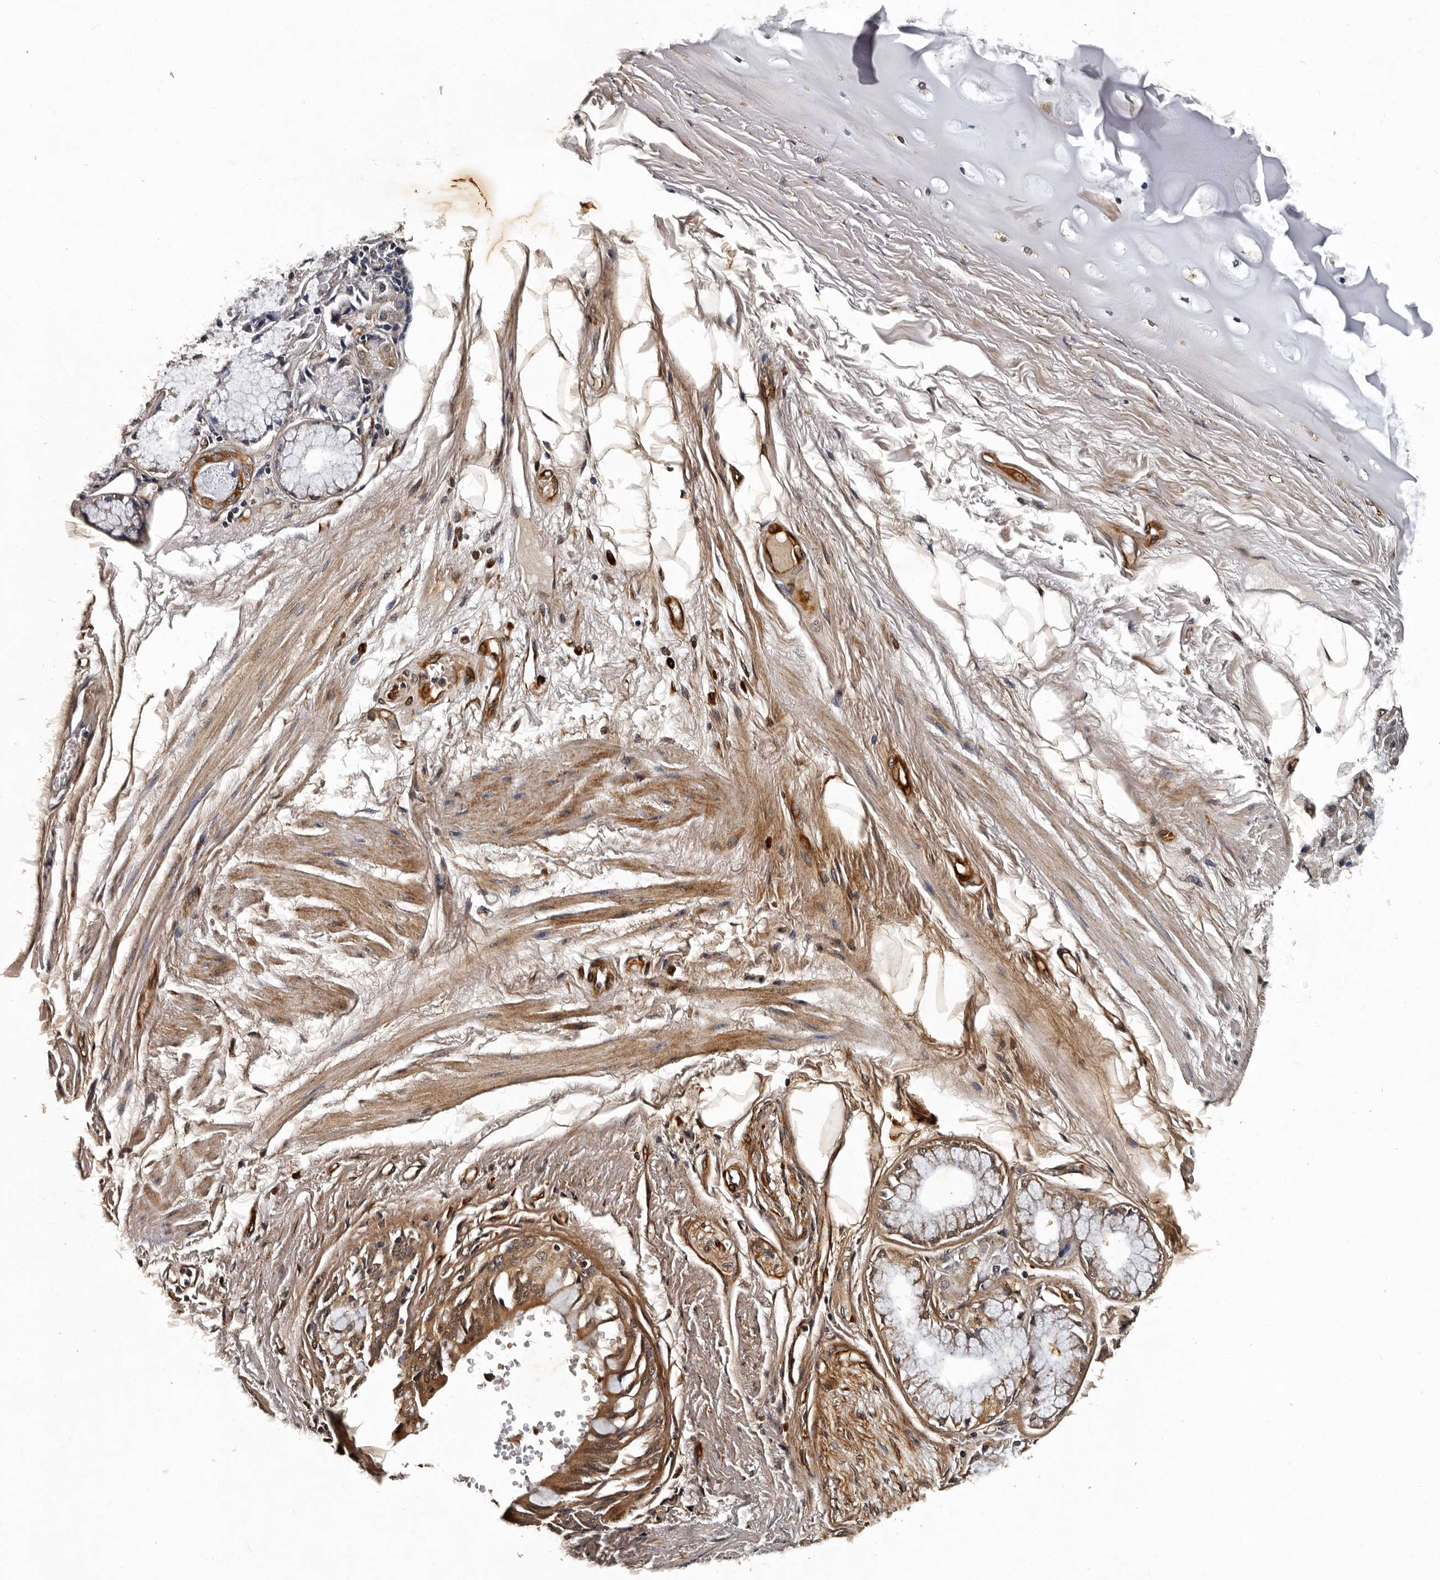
{"staining": {"intensity": "weak", "quantity": ">75%", "location": "cytoplasmic/membranous"}, "tissue": "adipose tissue", "cell_type": "Adipocytes", "image_type": "normal", "snomed": [{"axis": "morphology", "description": "Normal tissue, NOS"}, {"axis": "topography", "description": "Bronchus"}], "caption": "This histopathology image demonstrates immunohistochemistry (IHC) staining of benign adipose tissue, with low weak cytoplasmic/membranous staining in about >75% of adipocytes.", "gene": "CPNE3", "patient": {"sex": "male", "age": 66}}